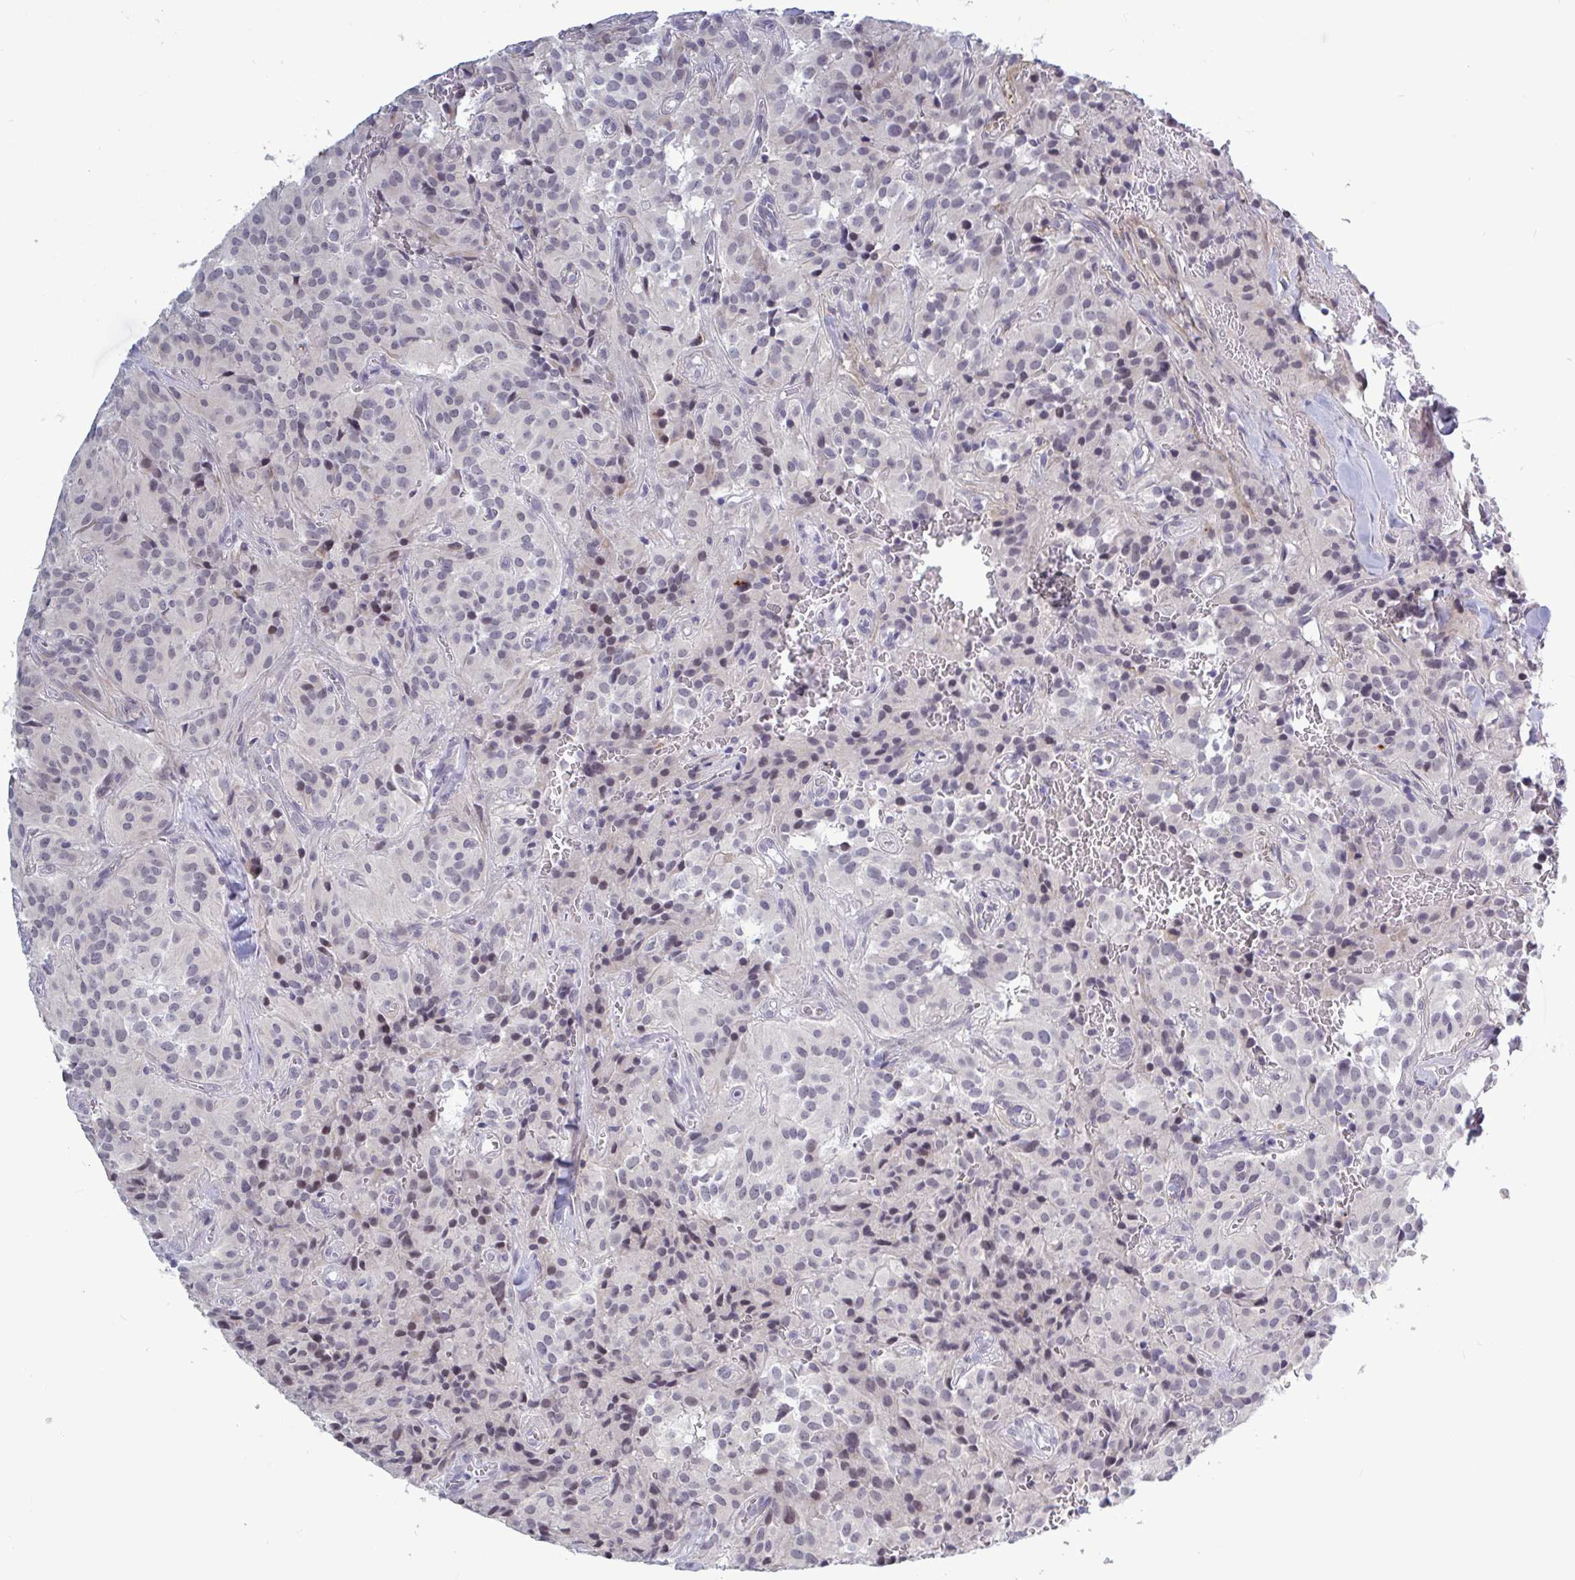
{"staining": {"intensity": "negative", "quantity": "none", "location": "none"}, "tissue": "glioma", "cell_type": "Tumor cells", "image_type": "cancer", "snomed": [{"axis": "morphology", "description": "Glioma, malignant, Low grade"}, {"axis": "topography", "description": "Brain"}], "caption": "The micrograph reveals no staining of tumor cells in malignant low-grade glioma. The staining is performed using DAB brown chromogen with nuclei counter-stained in using hematoxylin.", "gene": "TCEAL8", "patient": {"sex": "male", "age": 42}}